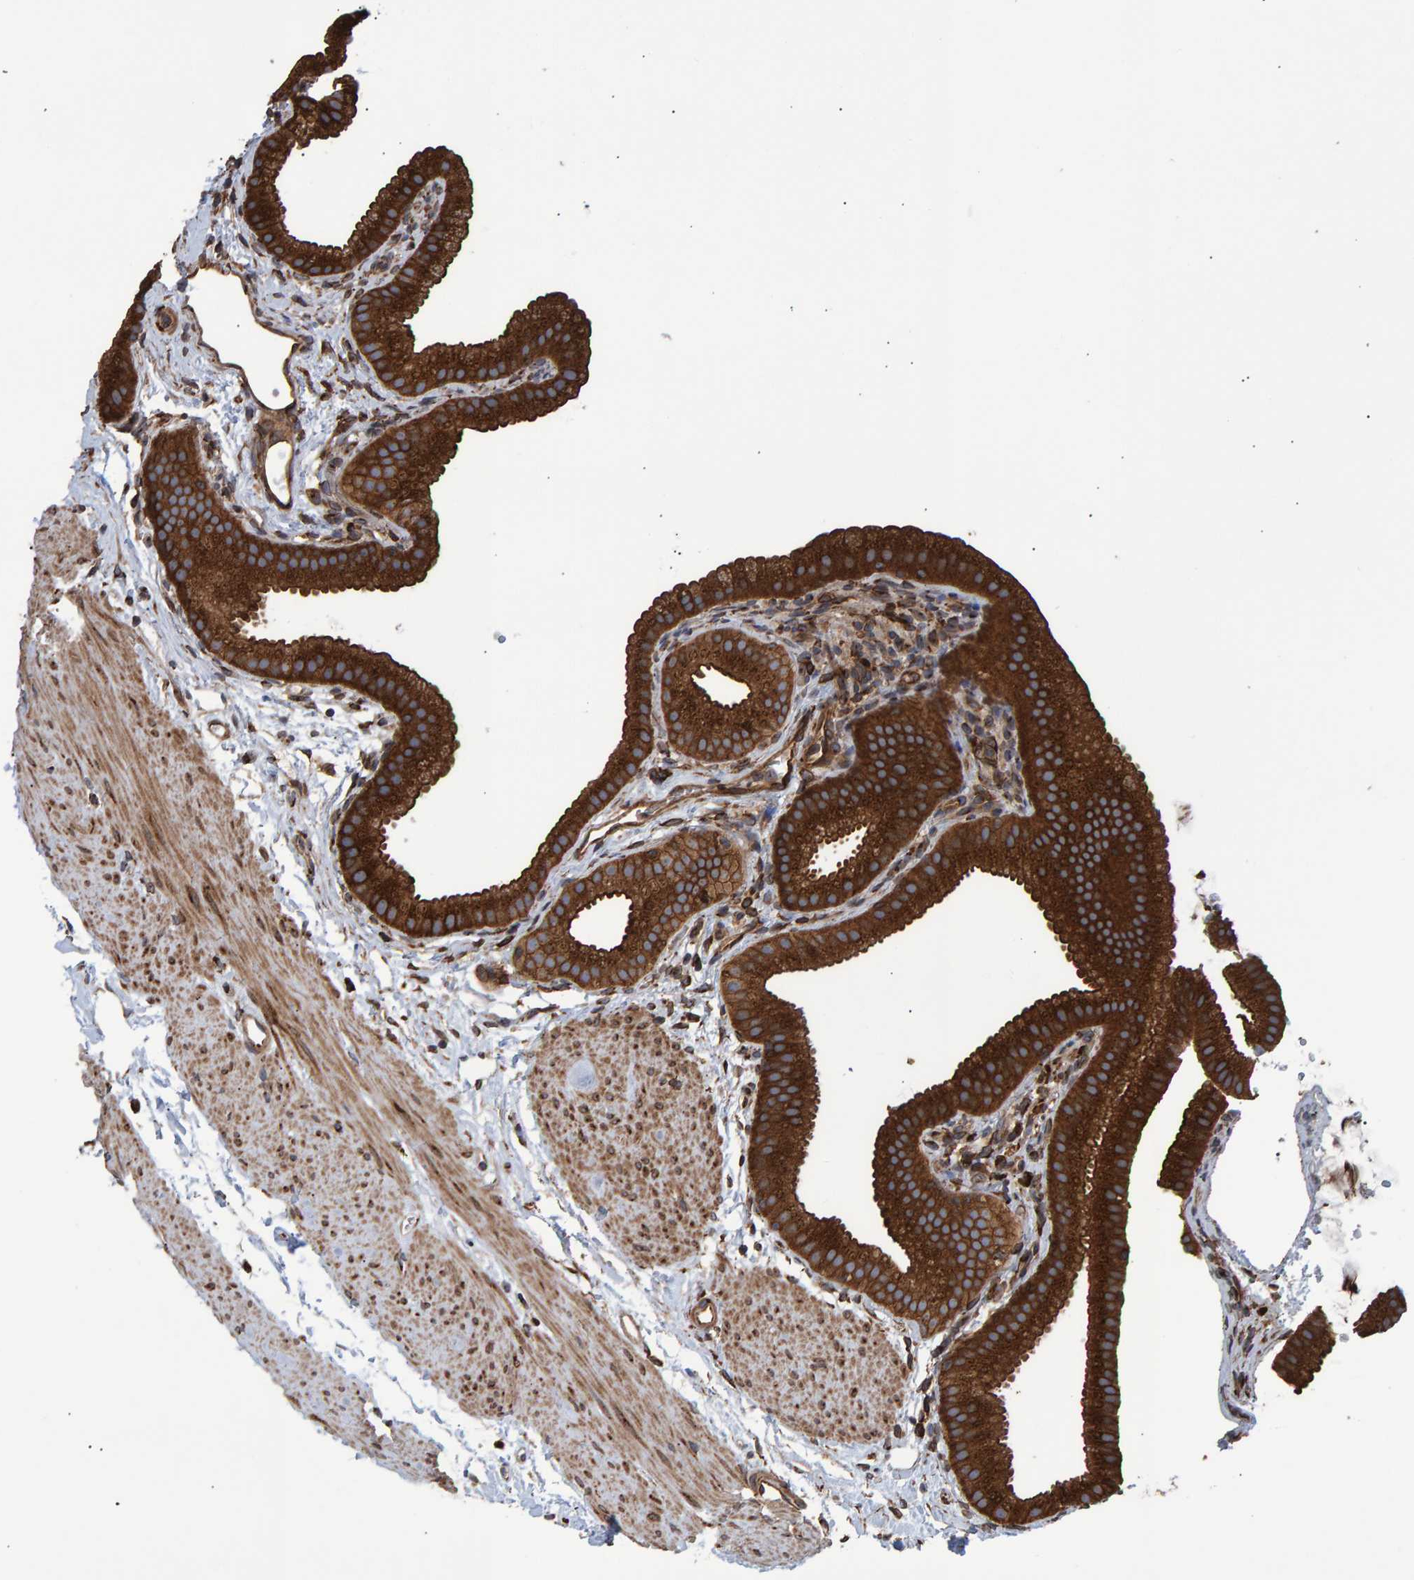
{"staining": {"intensity": "strong", "quantity": ">75%", "location": "cytoplasmic/membranous"}, "tissue": "gallbladder", "cell_type": "Glandular cells", "image_type": "normal", "snomed": [{"axis": "morphology", "description": "Normal tissue, NOS"}, {"axis": "topography", "description": "Gallbladder"}], "caption": "This photomicrograph shows immunohistochemistry (IHC) staining of normal gallbladder, with high strong cytoplasmic/membranous positivity in about >75% of glandular cells.", "gene": "FAM117A", "patient": {"sex": "female", "age": 64}}